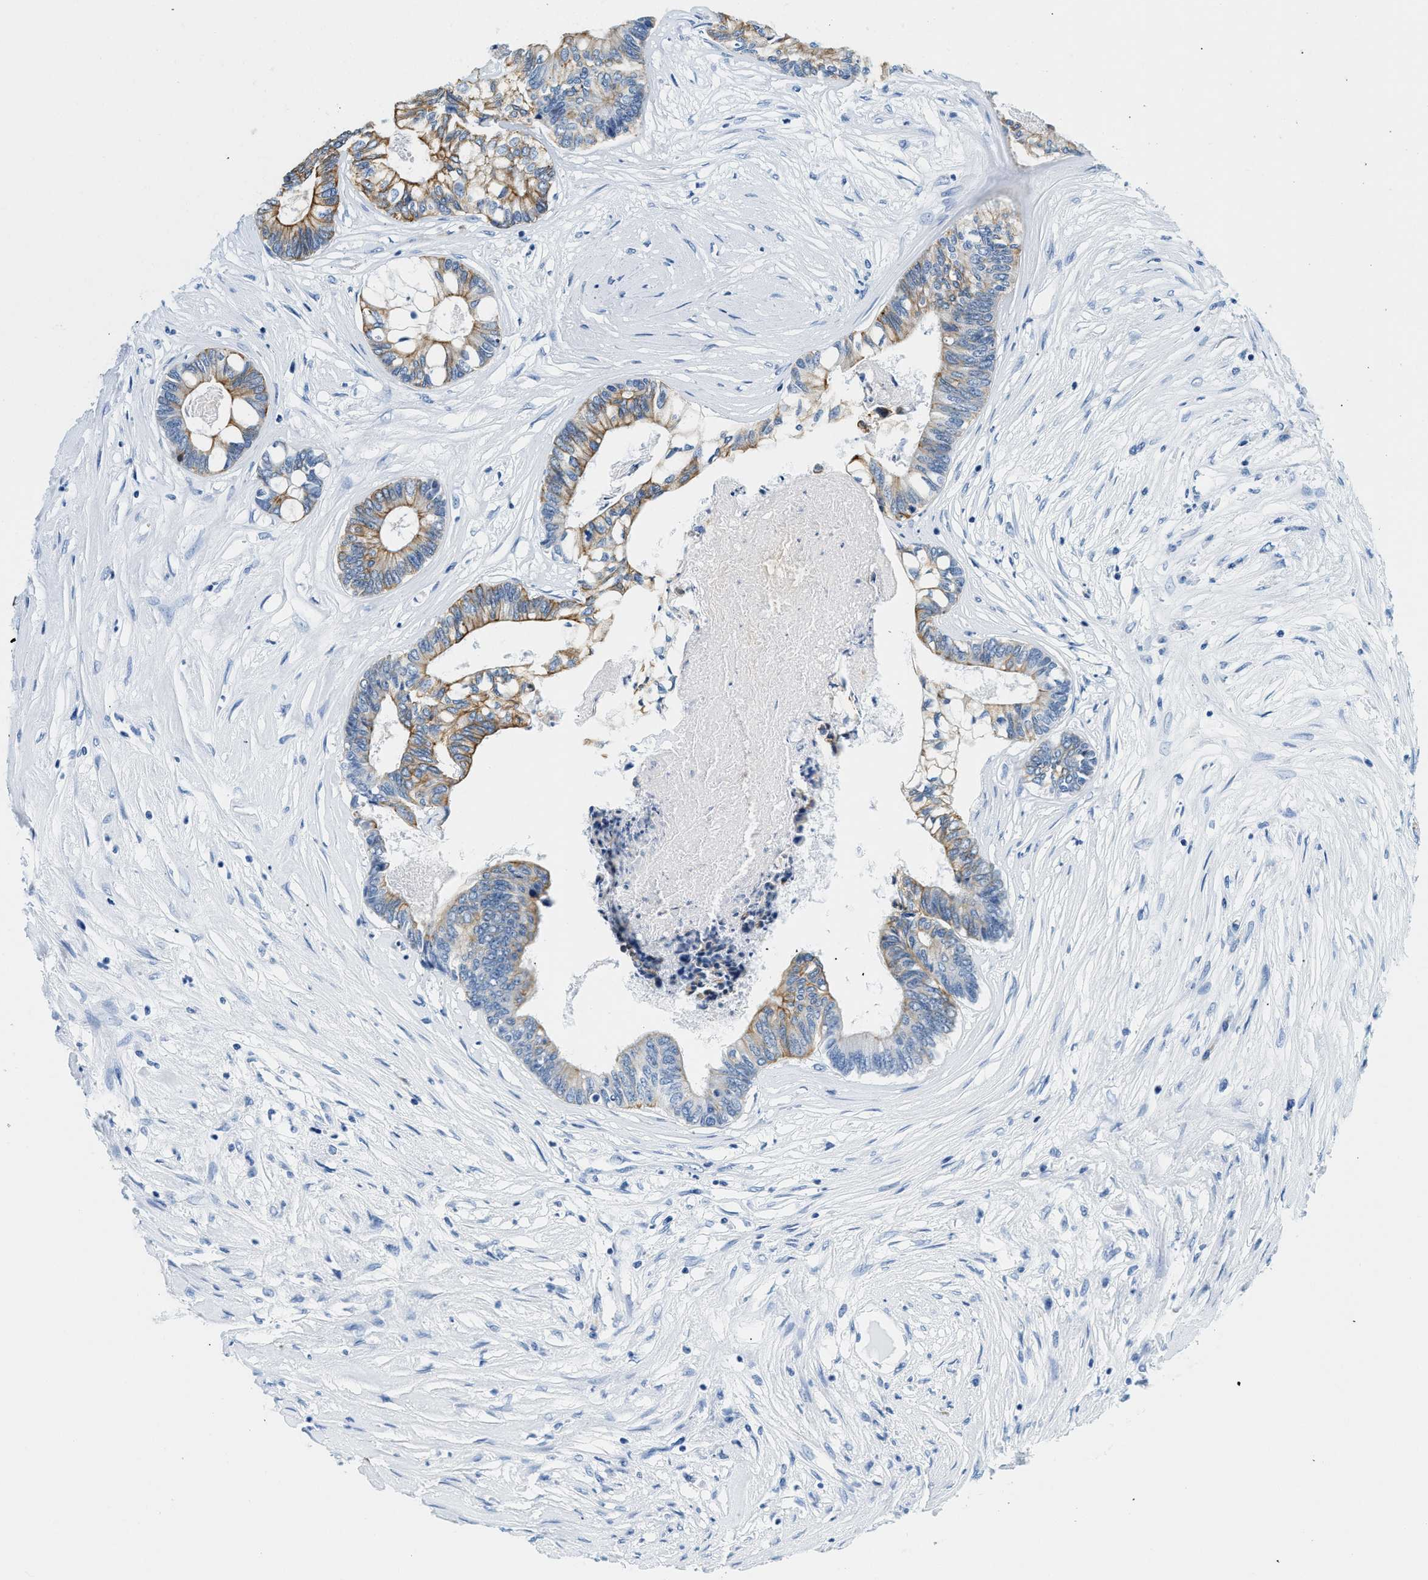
{"staining": {"intensity": "moderate", "quantity": "25%-75%", "location": "cytoplasmic/membranous"}, "tissue": "colorectal cancer", "cell_type": "Tumor cells", "image_type": "cancer", "snomed": [{"axis": "morphology", "description": "Adenocarcinoma, NOS"}, {"axis": "topography", "description": "Rectum"}], "caption": "A medium amount of moderate cytoplasmic/membranous expression is seen in approximately 25%-75% of tumor cells in colorectal cancer (adenocarcinoma) tissue. (Brightfield microscopy of DAB IHC at high magnification).", "gene": "STXBP2", "patient": {"sex": "male", "age": 63}}